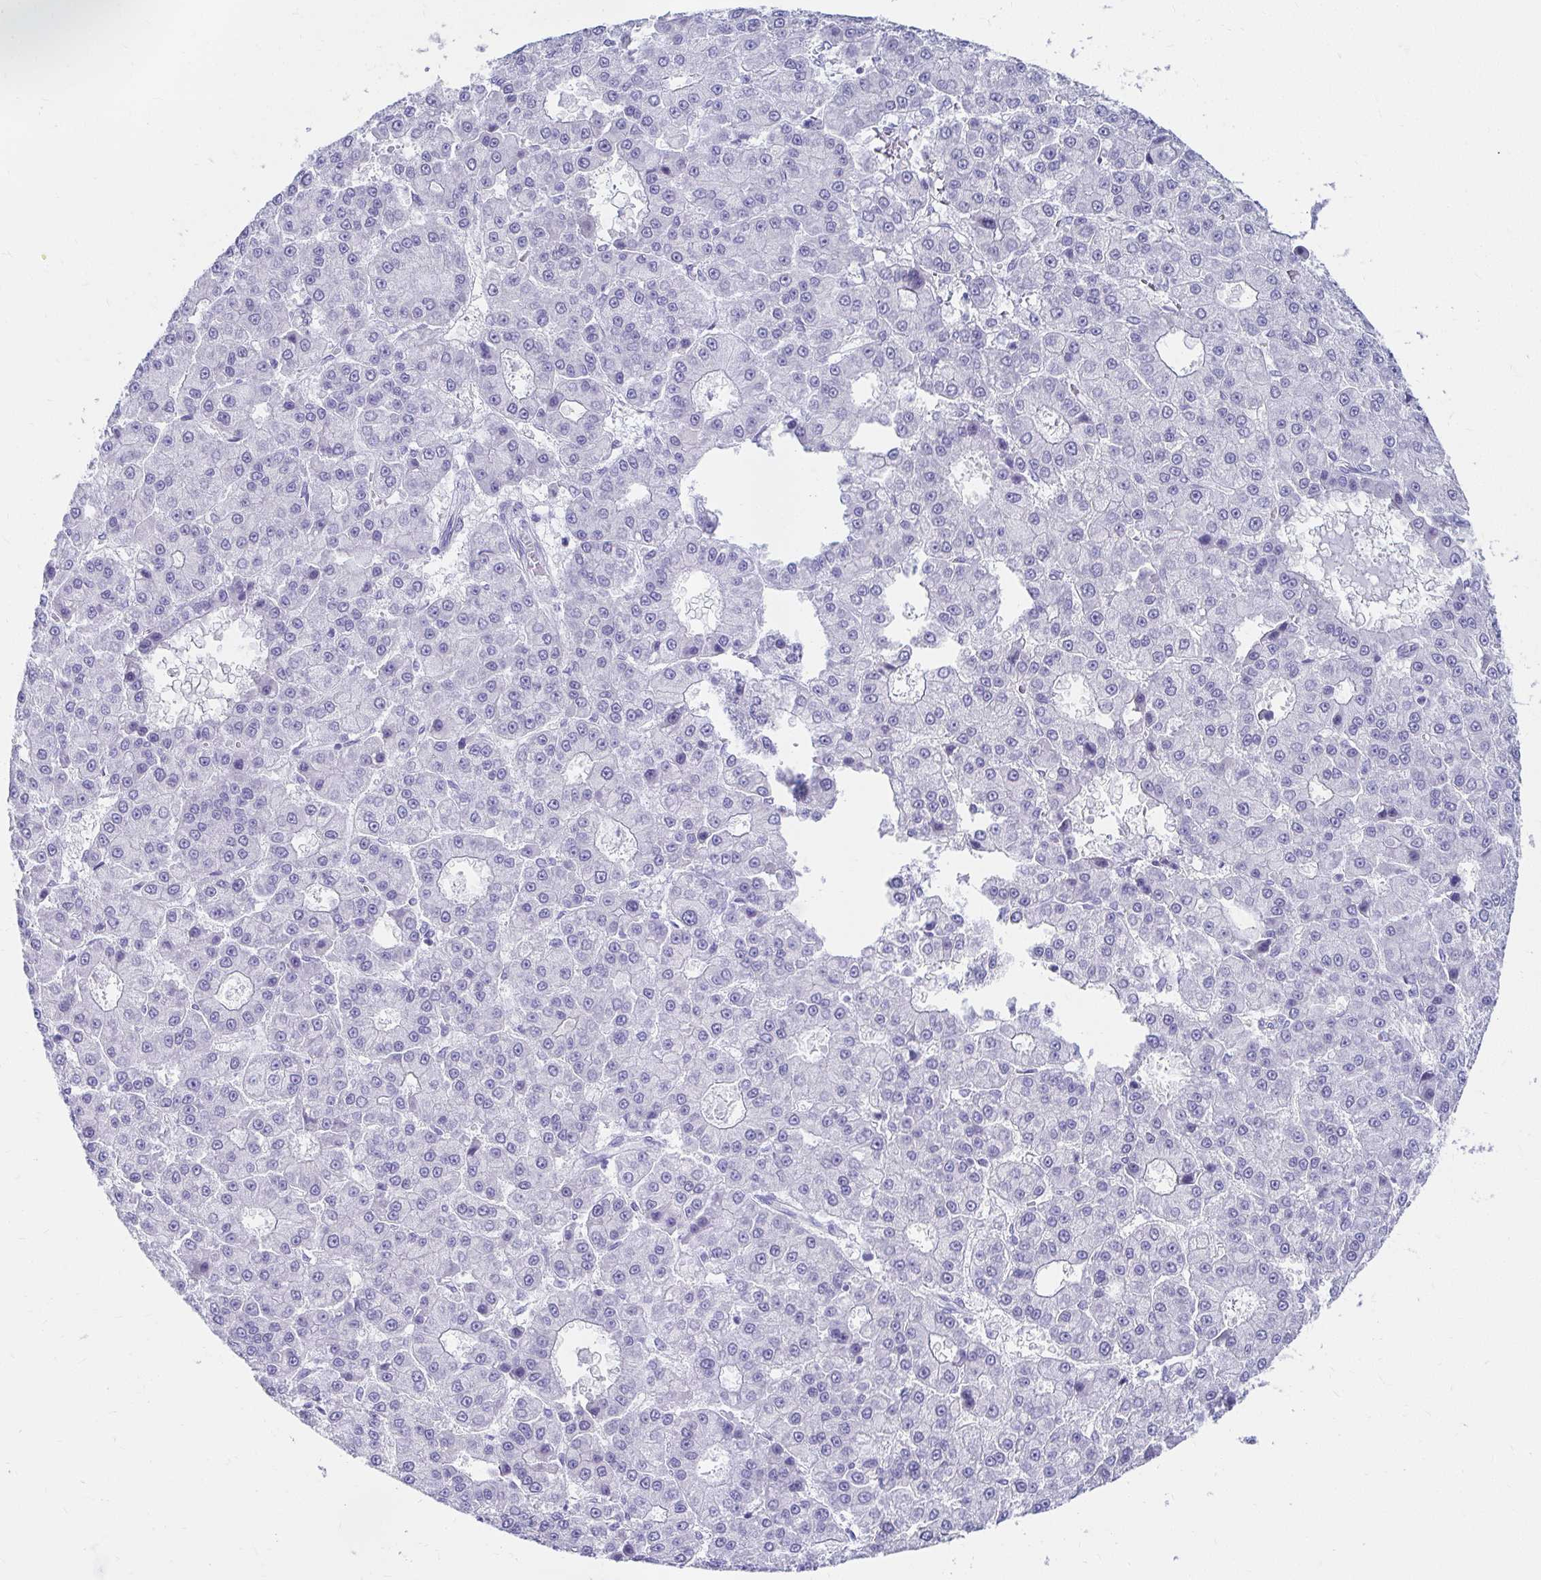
{"staining": {"intensity": "negative", "quantity": "none", "location": "none"}, "tissue": "liver cancer", "cell_type": "Tumor cells", "image_type": "cancer", "snomed": [{"axis": "morphology", "description": "Carcinoma, Hepatocellular, NOS"}, {"axis": "topography", "description": "Liver"}], "caption": "An image of human hepatocellular carcinoma (liver) is negative for staining in tumor cells.", "gene": "C19orf81", "patient": {"sex": "male", "age": 70}}